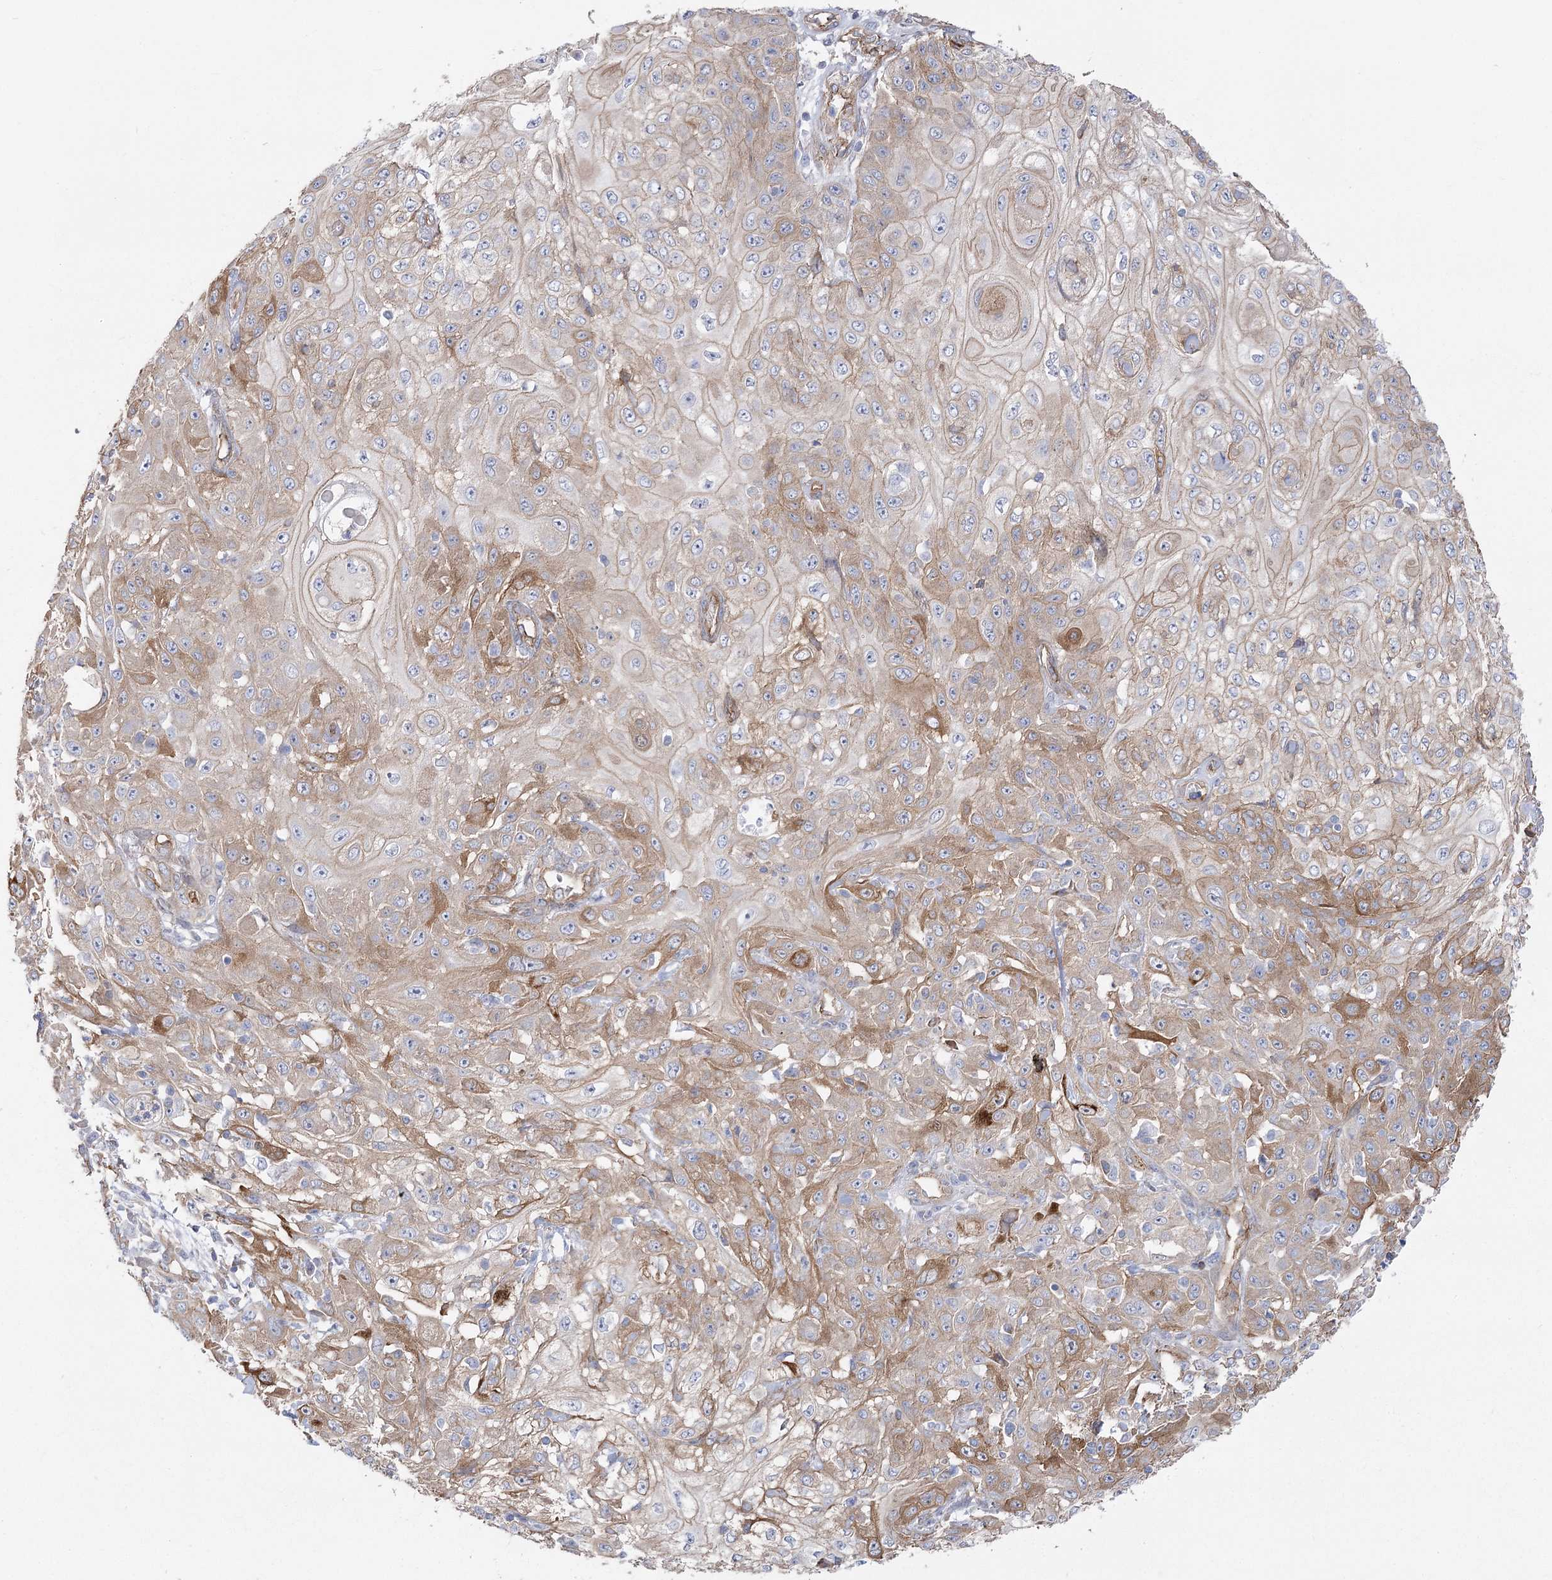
{"staining": {"intensity": "moderate", "quantity": ">75%", "location": "cytoplasmic/membranous"}, "tissue": "skin cancer", "cell_type": "Tumor cells", "image_type": "cancer", "snomed": [{"axis": "morphology", "description": "Squamous cell carcinoma, NOS"}, {"axis": "morphology", "description": "Squamous cell carcinoma, metastatic, NOS"}, {"axis": "topography", "description": "Skin"}, {"axis": "topography", "description": "Lymph node"}], "caption": "Protein staining of skin cancer (squamous cell carcinoma) tissue demonstrates moderate cytoplasmic/membranous expression in about >75% of tumor cells. (DAB (3,3'-diaminobenzidine) = brown stain, brightfield microscopy at high magnification).", "gene": "PLEKHA5", "patient": {"sex": "male", "age": 75}}